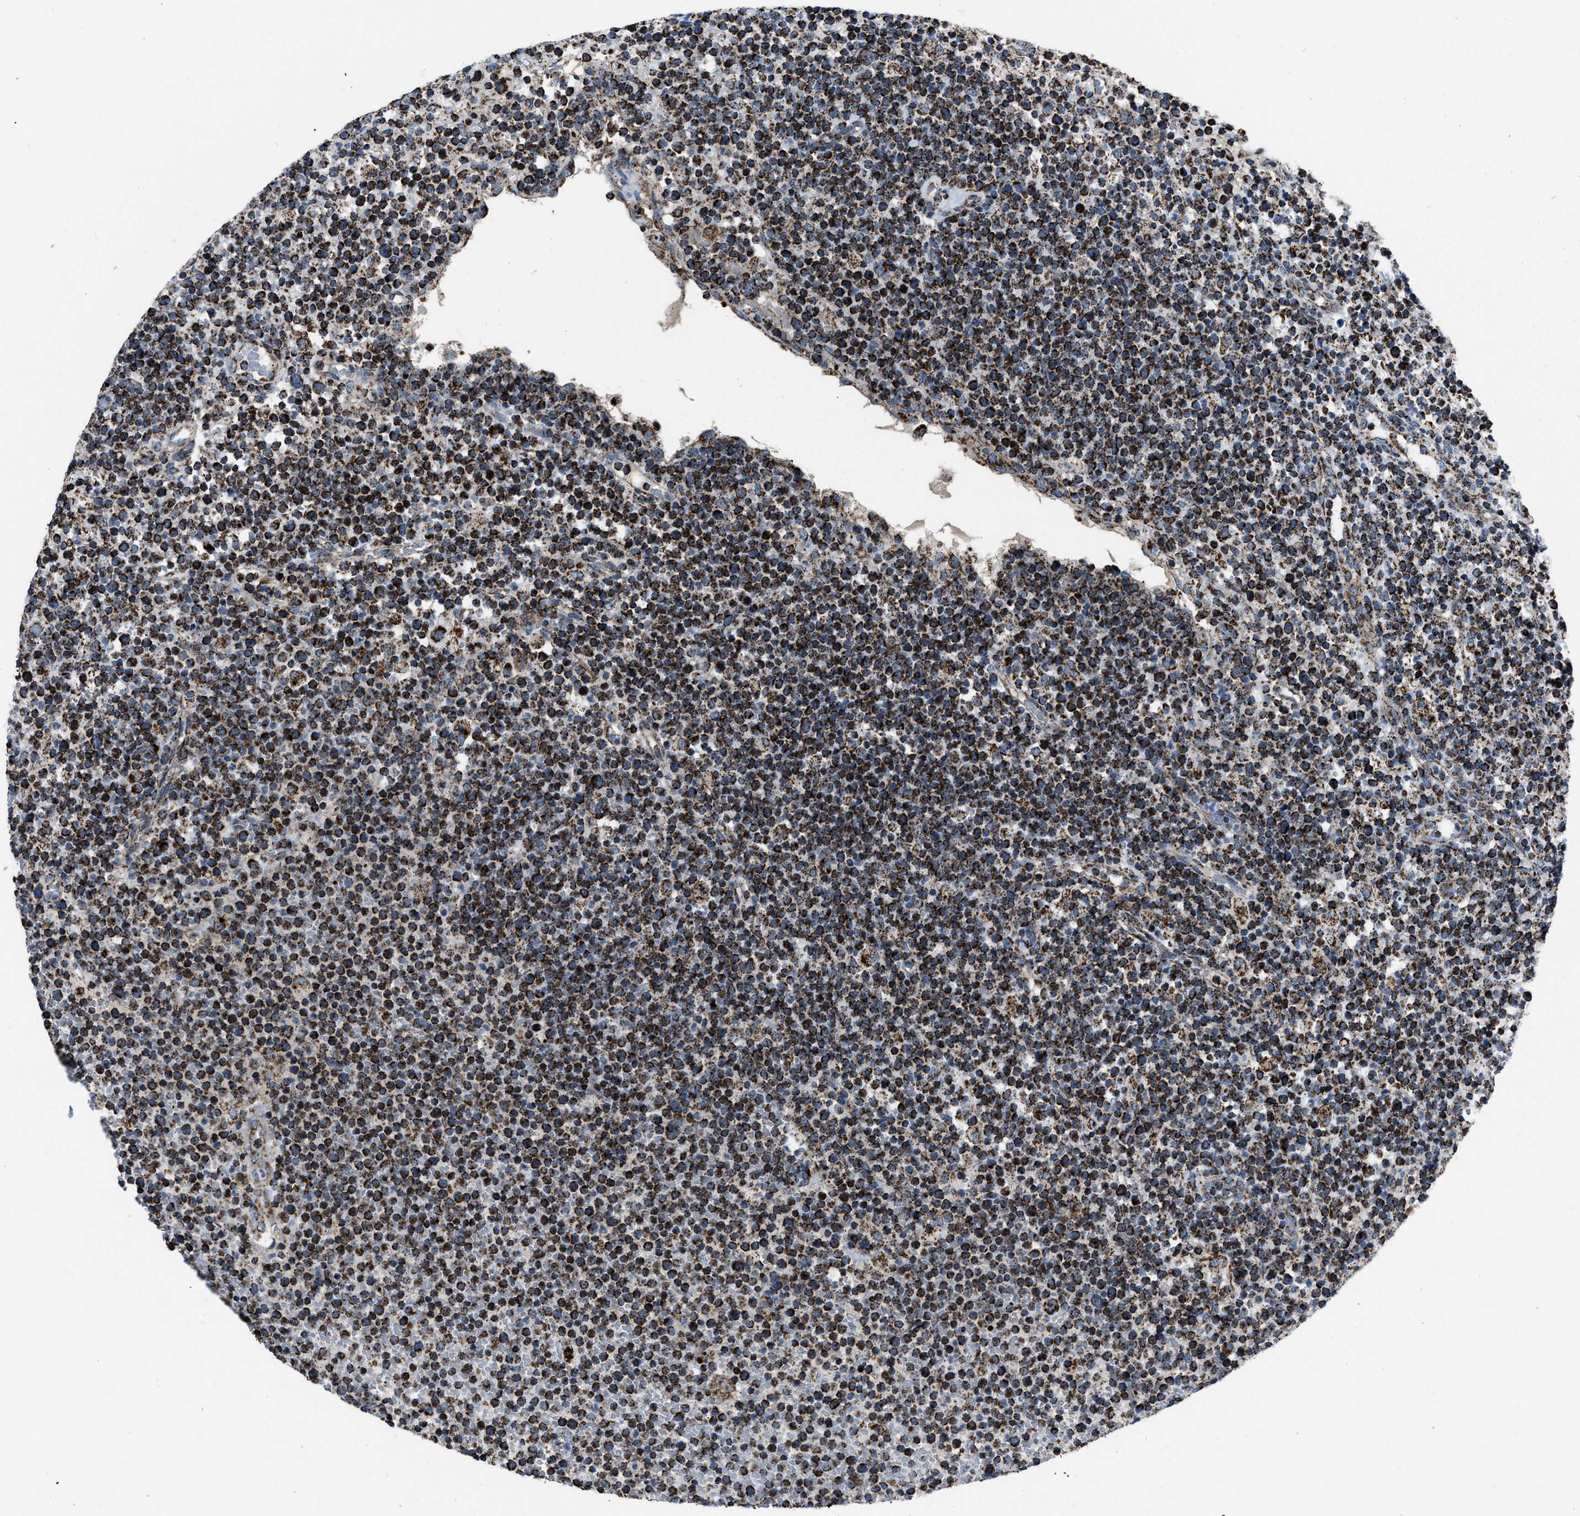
{"staining": {"intensity": "strong", "quantity": ">75%", "location": "cytoplasmic/membranous"}, "tissue": "lymphoma", "cell_type": "Tumor cells", "image_type": "cancer", "snomed": [{"axis": "morphology", "description": "Malignant lymphoma, non-Hodgkin's type, High grade"}, {"axis": "topography", "description": "Lymph node"}], "caption": "This is a histology image of immunohistochemistry staining of lymphoma, which shows strong expression in the cytoplasmic/membranous of tumor cells.", "gene": "NSD3", "patient": {"sex": "male", "age": 61}}